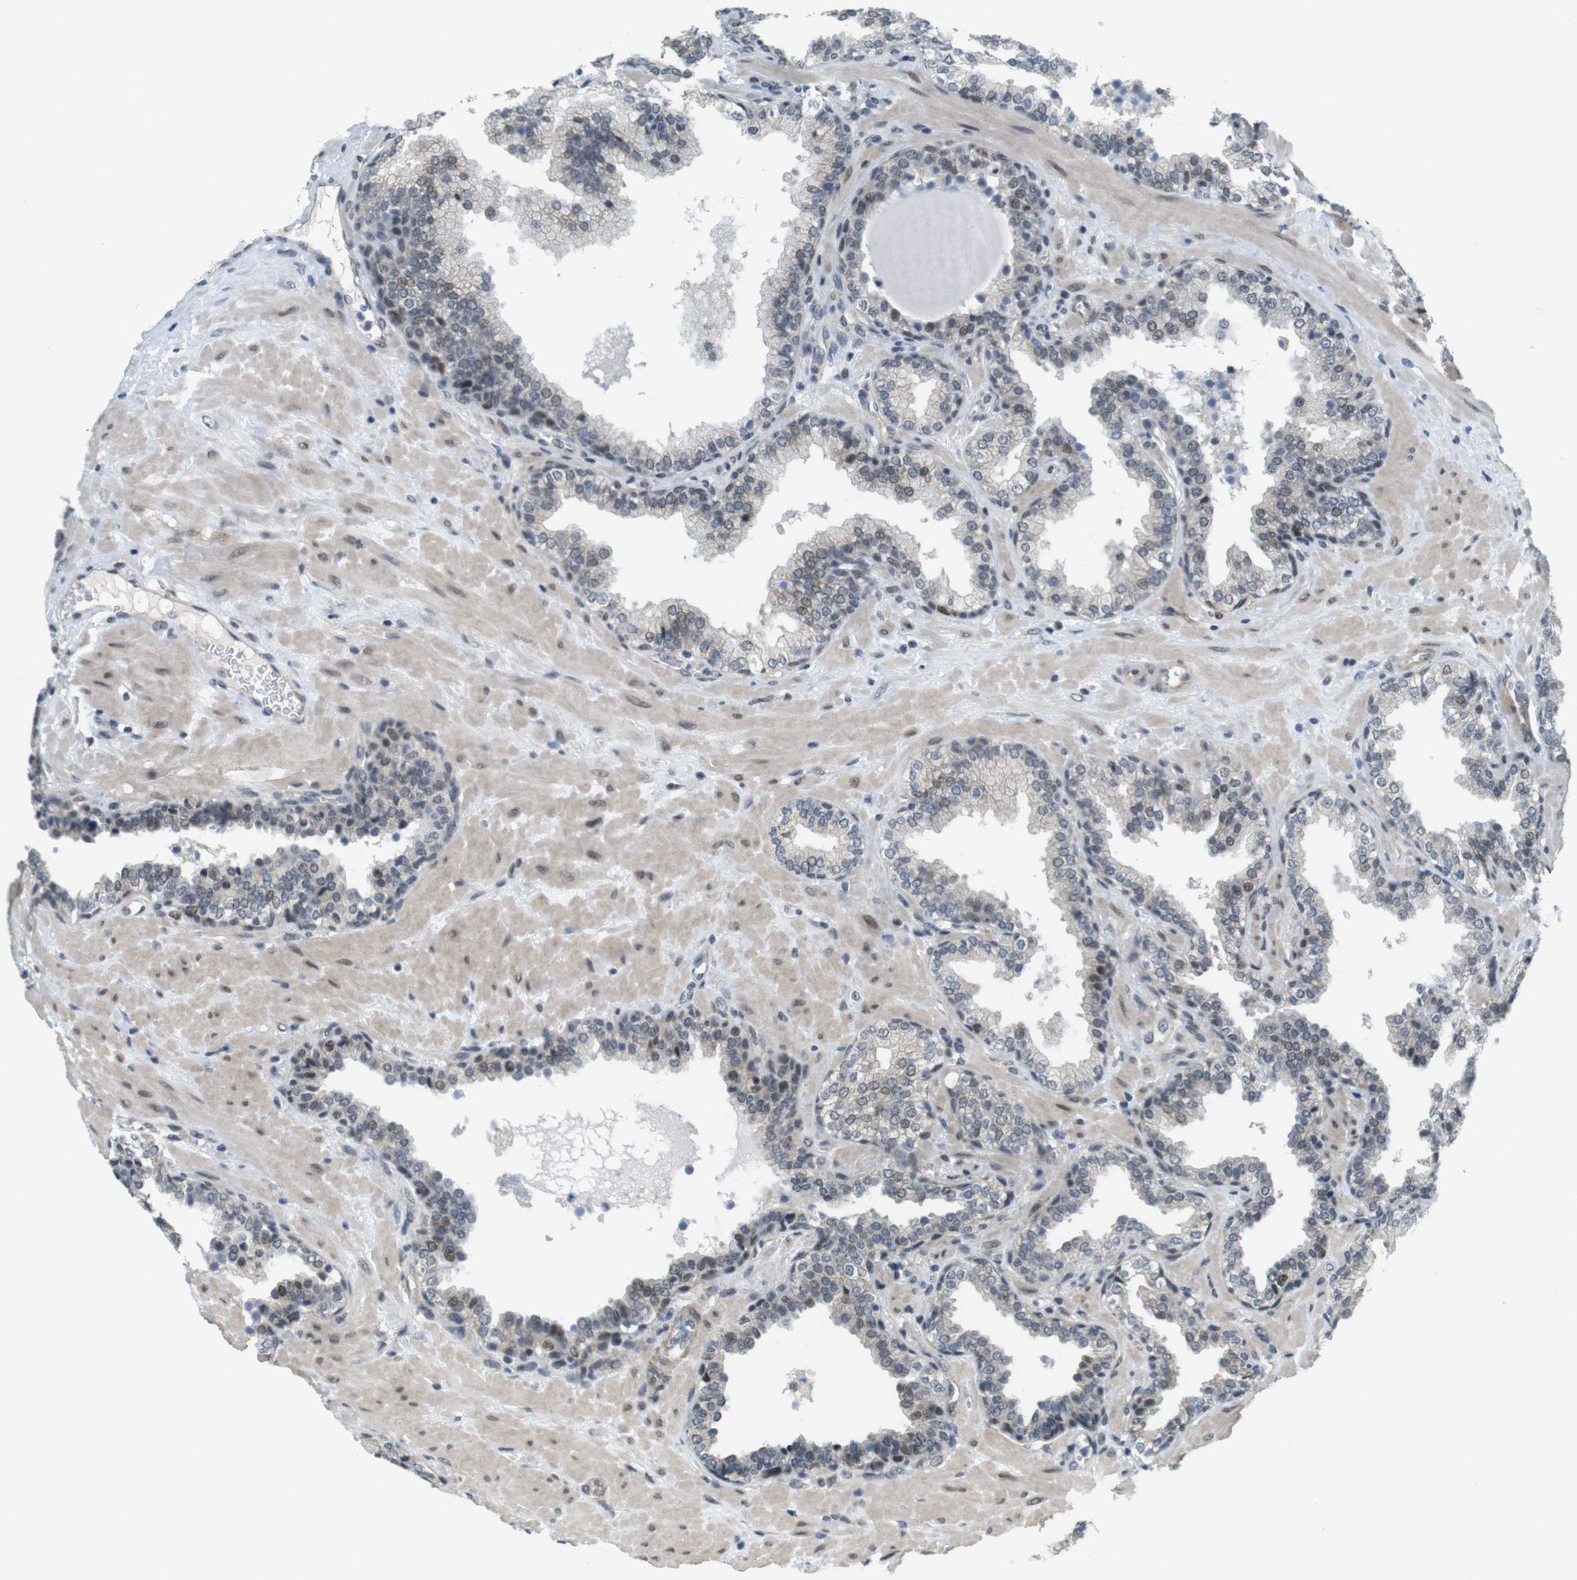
{"staining": {"intensity": "moderate", "quantity": "<25%", "location": "cytoplasmic/membranous,nuclear"}, "tissue": "prostate", "cell_type": "Glandular cells", "image_type": "normal", "snomed": [{"axis": "morphology", "description": "Normal tissue, NOS"}, {"axis": "topography", "description": "Prostate"}], "caption": "Immunohistochemical staining of normal human prostate displays <25% levels of moderate cytoplasmic/membranous,nuclear protein staining in about <25% of glandular cells.", "gene": "SMCO2", "patient": {"sex": "male", "age": 51}}